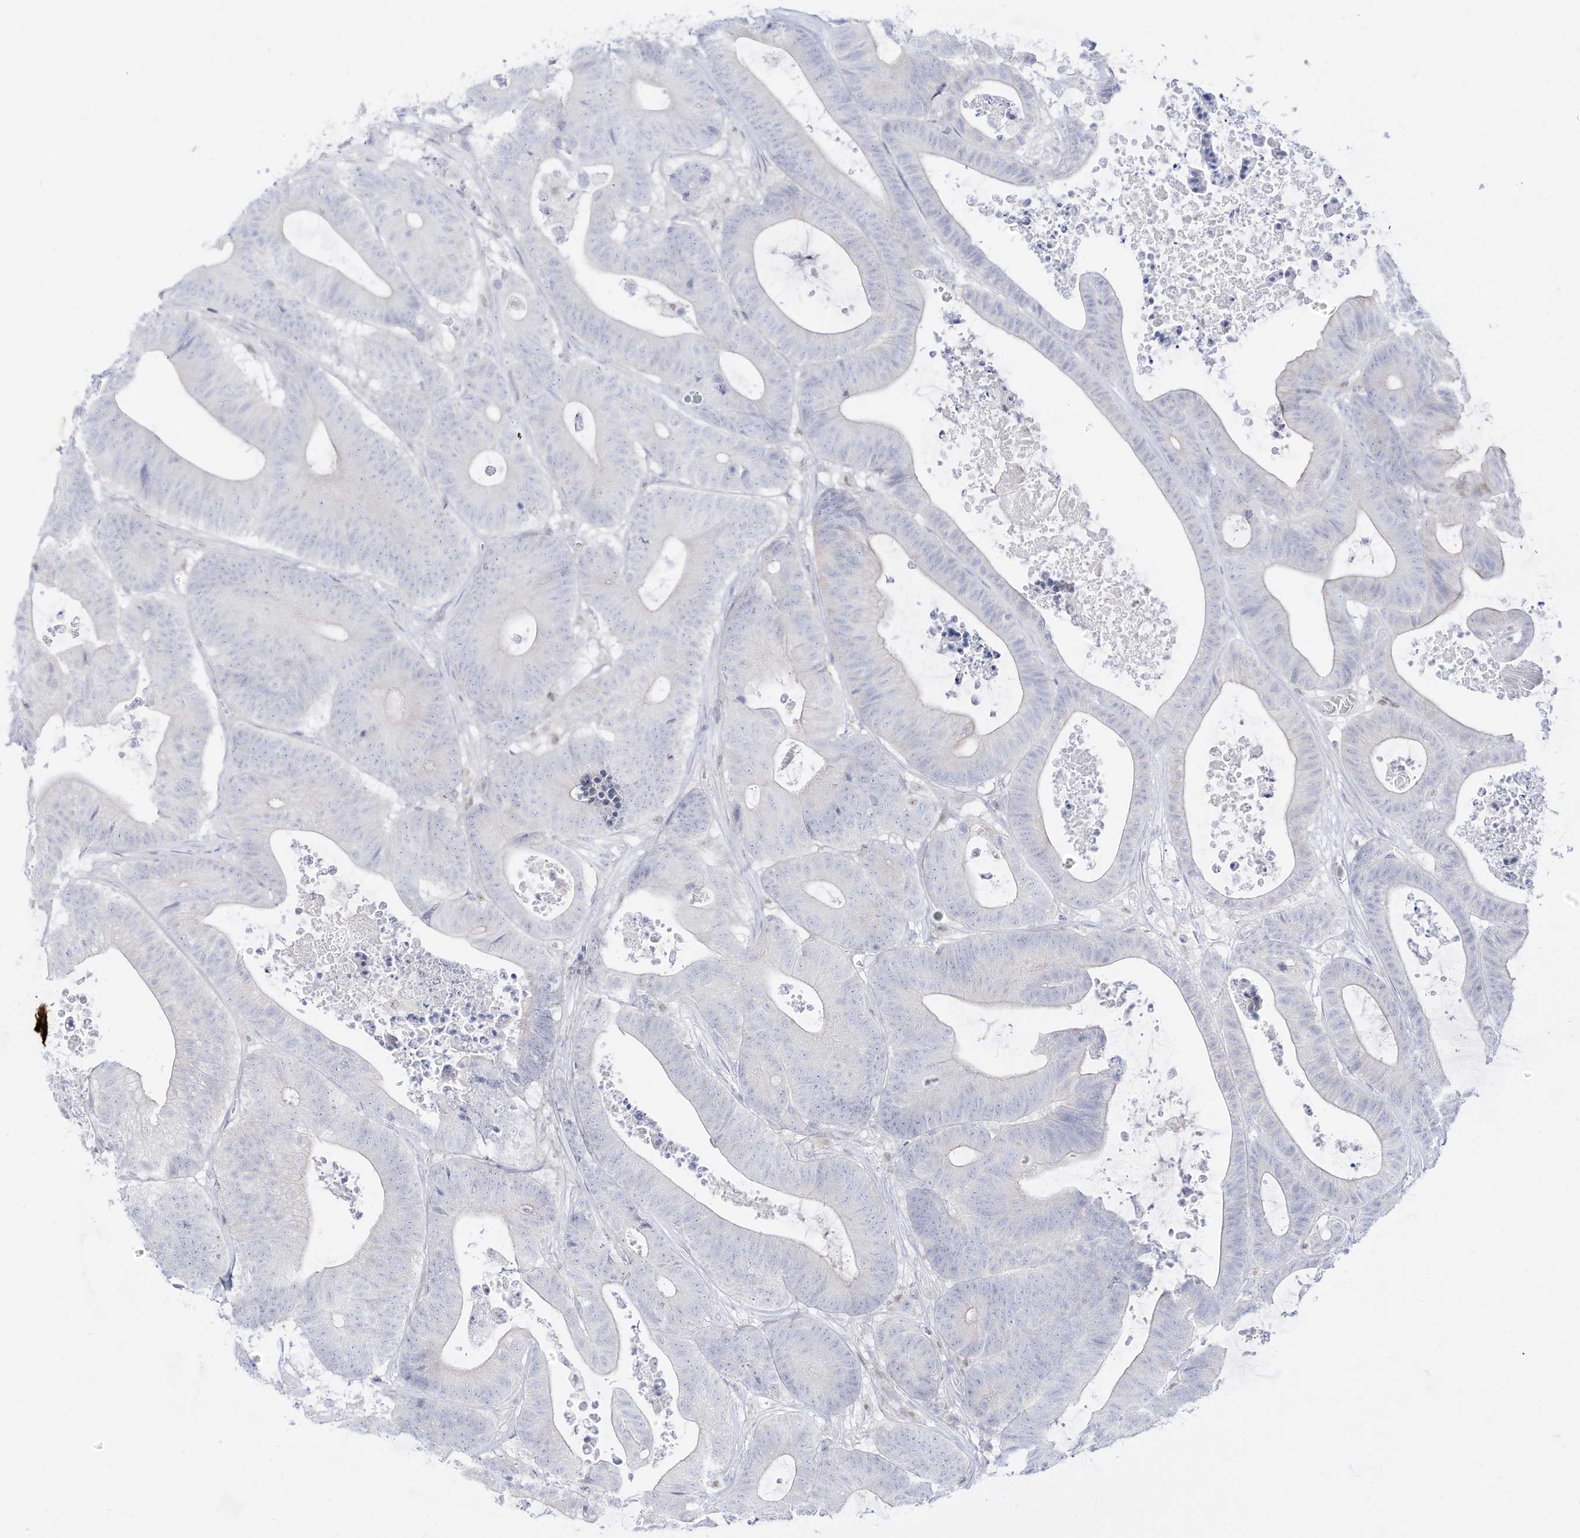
{"staining": {"intensity": "negative", "quantity": "none", "location": "none"}, "tissue": "colorectal cancer", "cell_type": "Tumor cells", "image_type": "cancer", "snomed": [{"axis": "morphology", "description": "Adenocarcinoma, NOS"}, {"axis": "topography", "description": "Colon"}], "caption": "The IHC histopathology image has no significant positivity in tumor cells of colorectal cancer (adenocarcinoma) tissue.", "gene": "DMKN", "patient": {"sex": "female", "age": 84}}